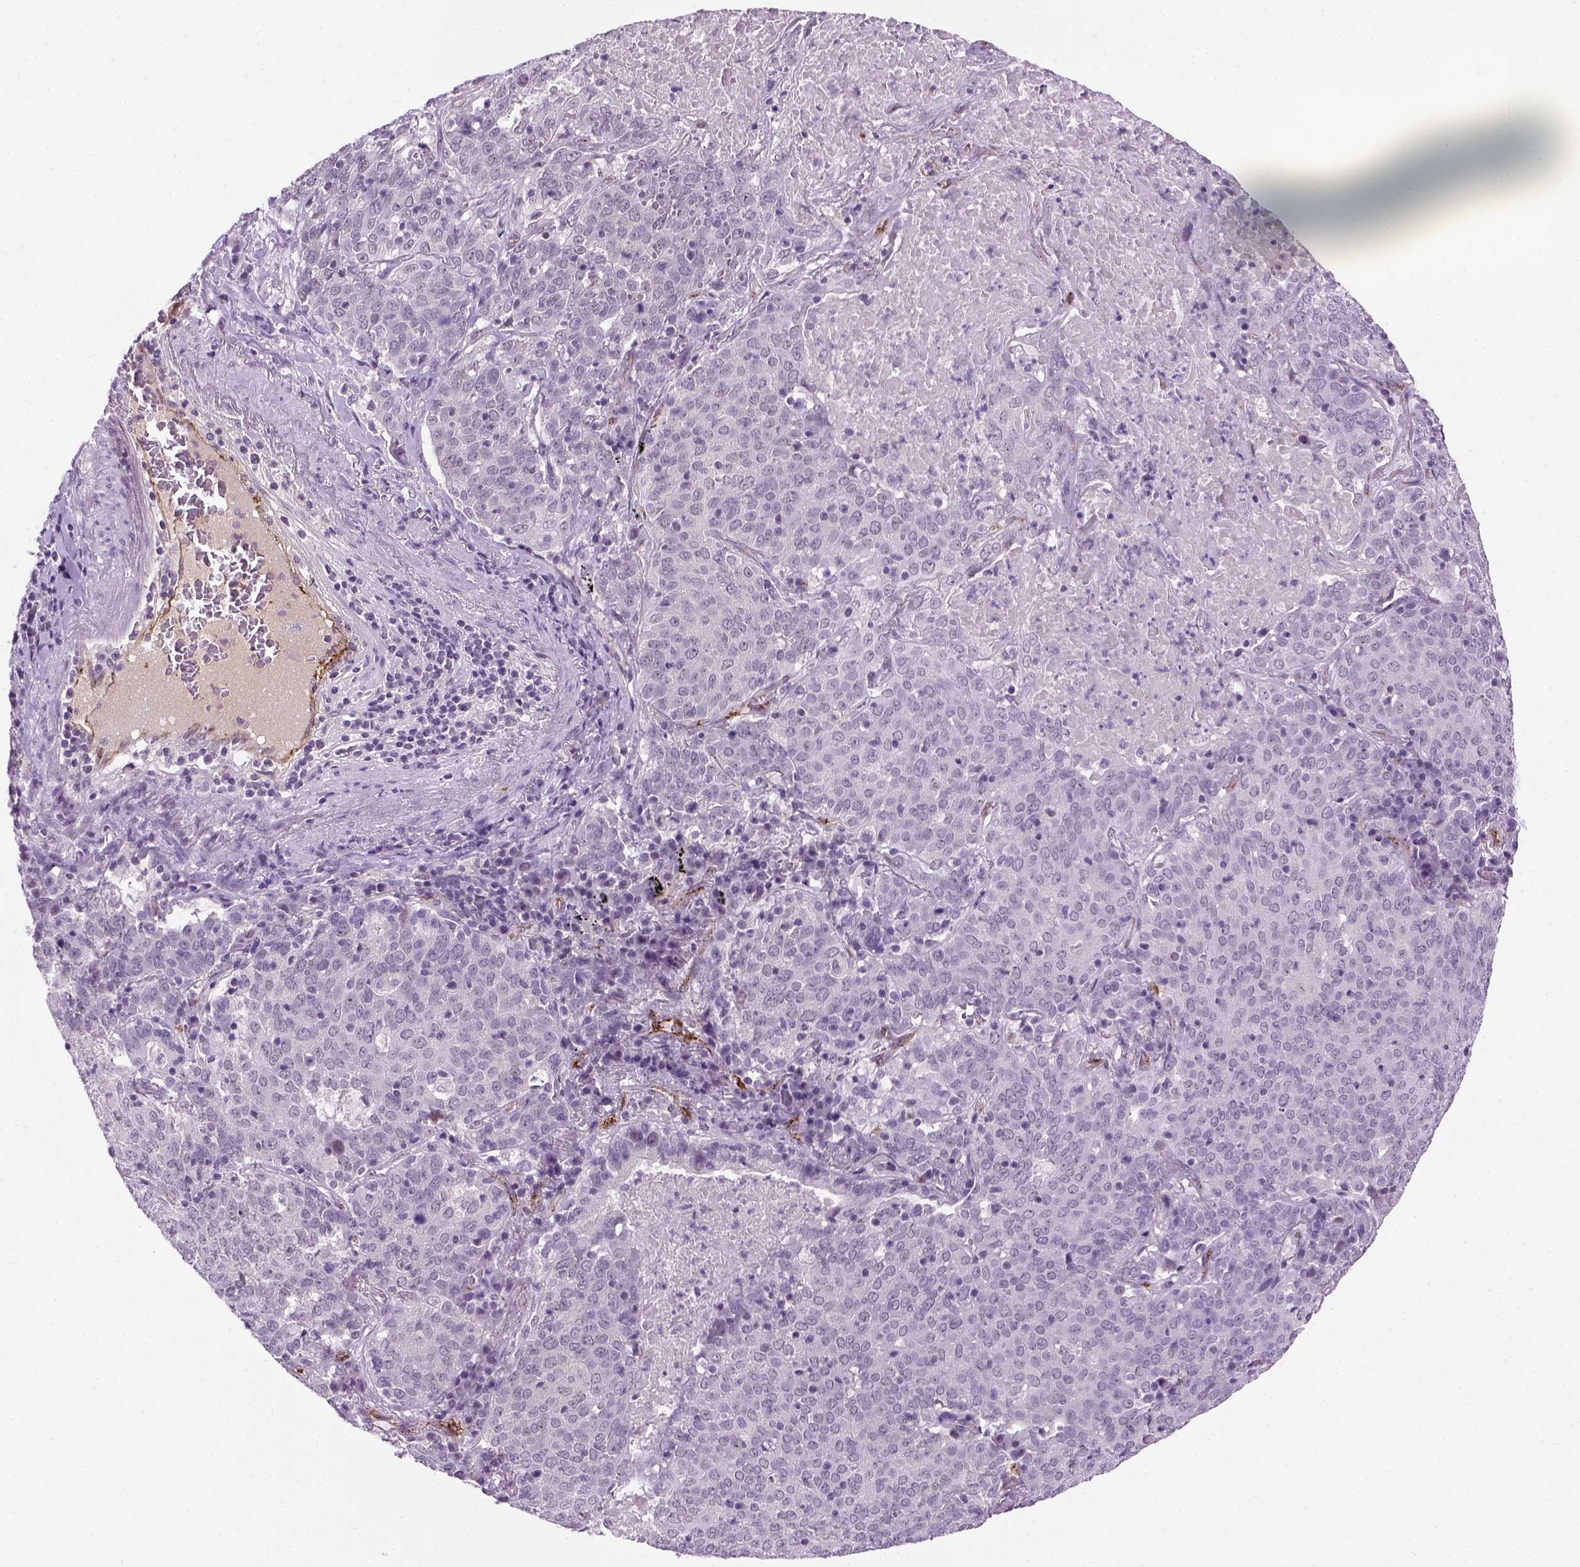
{"staining": {"intensity": "negative", "quantity": "none", "location": "none"}, "tissue": "lung cancer", "cell_type": "Tumor cells", "image_type": "cancer", "snomed": [{"axis": "morphology", "description": "Squamous cell carcinoma, NOS"}, {"axis": "topography", "description": "Lung"}], "caption": "This is a histopathology image of immunohistochemistry staining of lung squamous cell carcinoma, which shows no expression in tumor cells.", "gene": "VWF", "patient": {"sex": "male", "age": 82}}